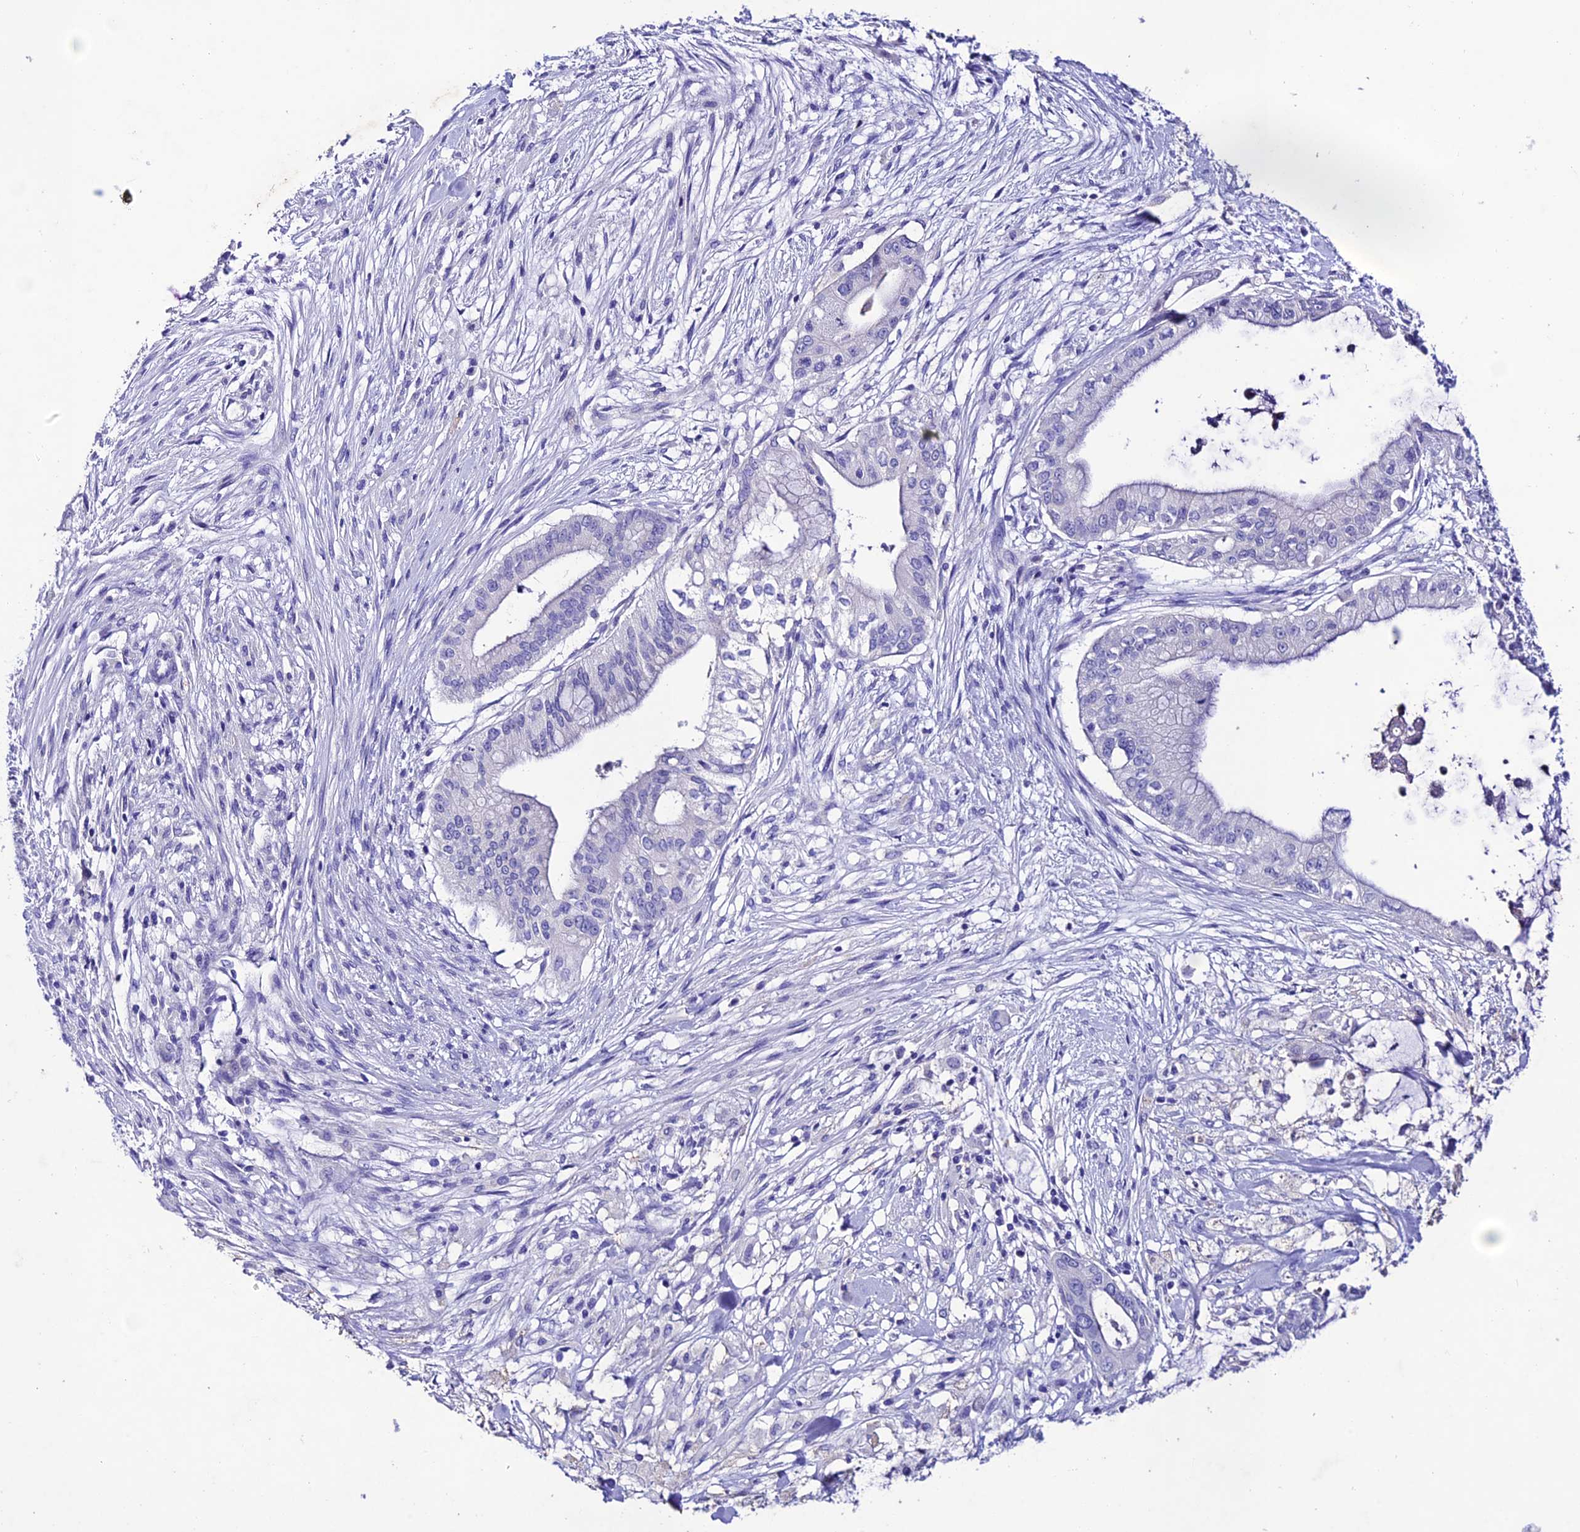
{"staining": {"intensity": "negative", "quantity": "none", "location": "none"}, "tissue": "pancreatic cancer", "cell_type": "Tumor cells", "image_type": "cancer", "snomed": [{"axis": "morphology", "description": "Adenocarcinoma, NOS"}, {"axis": "topography", "description": "Pancreas"}], "caption": "Protein analysis of pancreatic cancer (adenocarcinoma) demonstrates no significant positivity in tumor cells. (DAB immunohistochemistry (IHC), high magnification).", "gene": "NLRP6", "patient": {"sex": "male", "age": 46}}